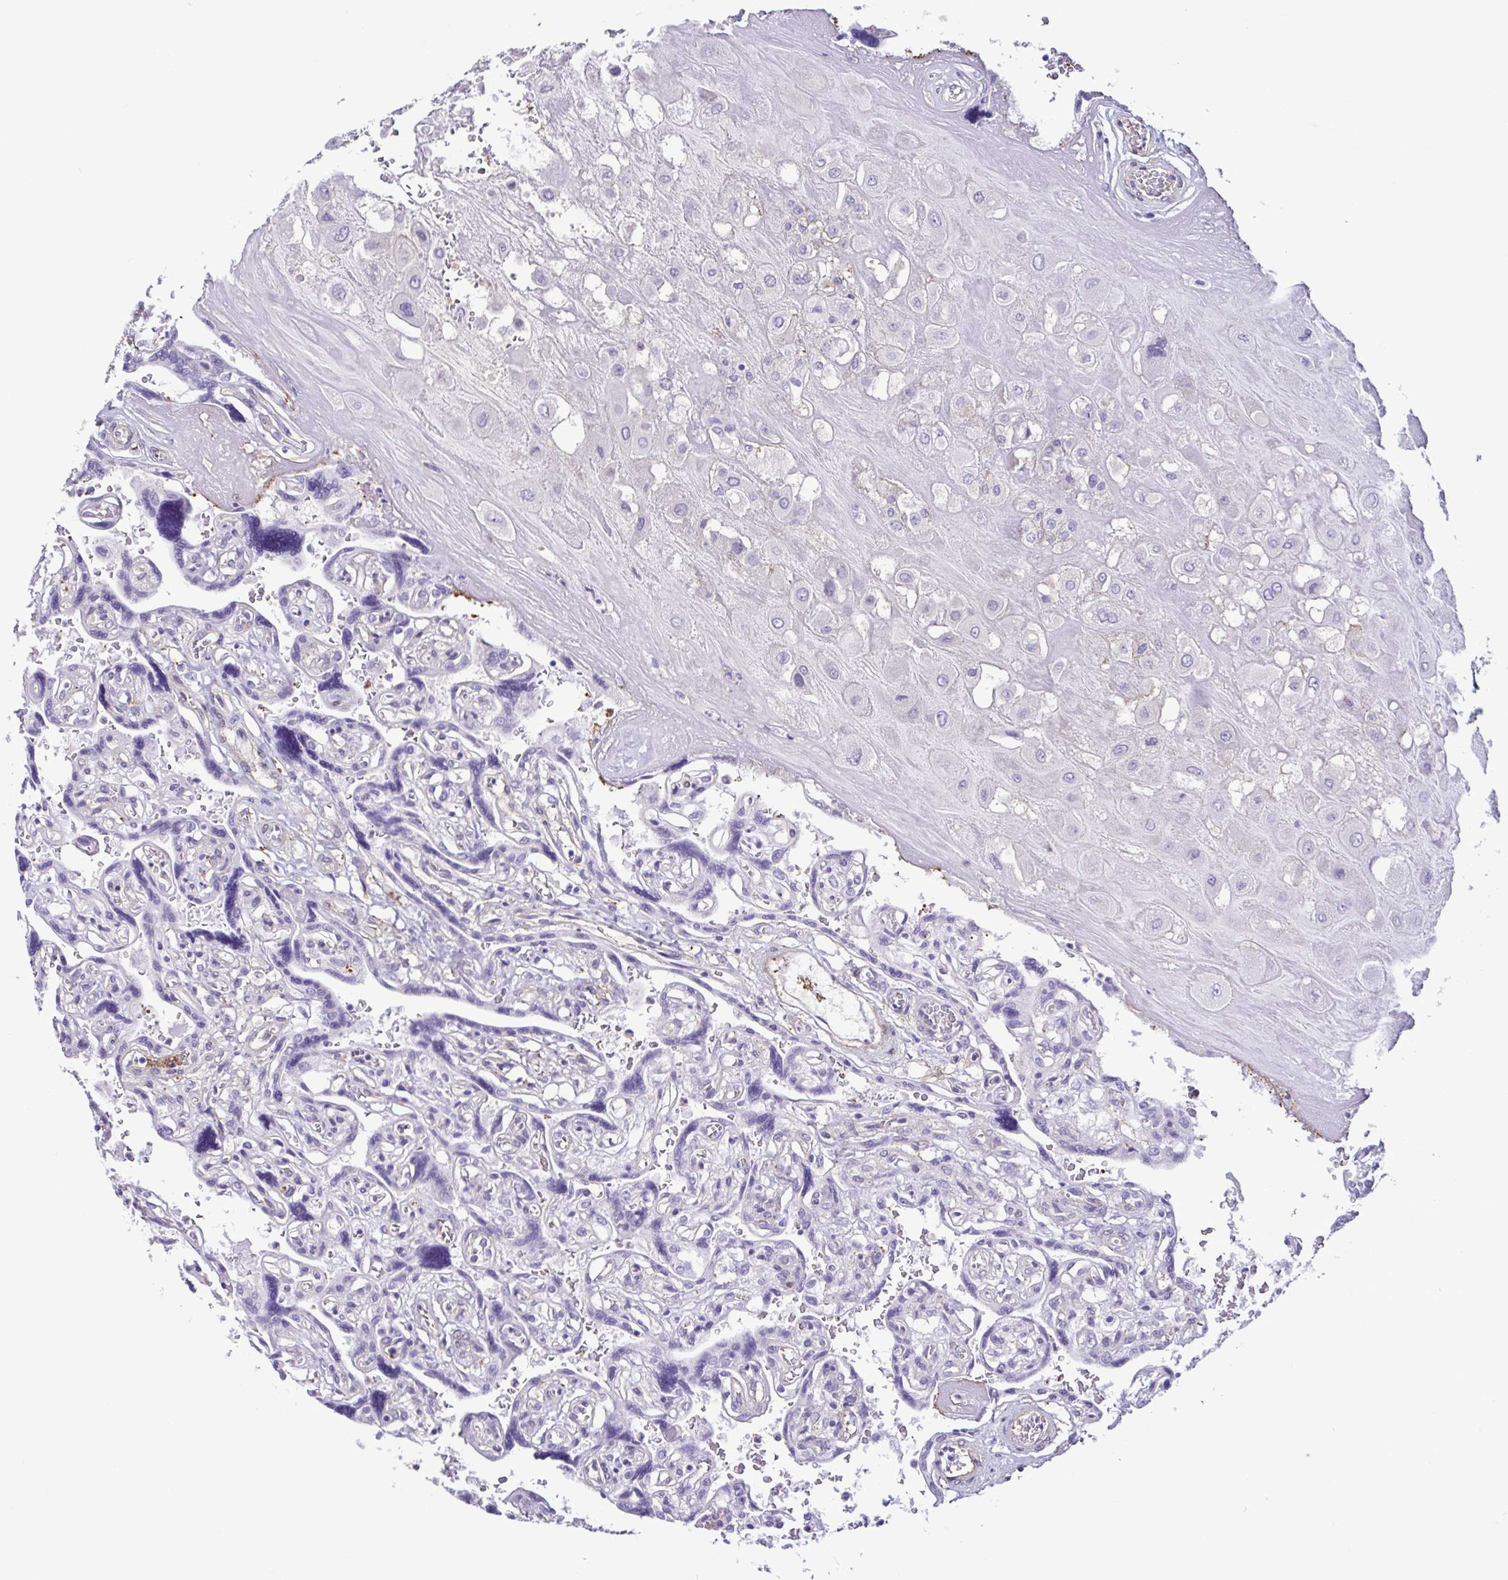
{"staining": {"intensity": "negative", "quantity": "none", "location": "none"}, "tissue": "placenta", "cell_type": "Decidual cells", "image_type": "normal", "snomed": [{"axis": "morphology", "description": "Normal tissue, NOS"}, {"axis": "topography", "description": "Placenta"}], "caption": "This is a image of immunohistochemistry staining of unremarkable placenta, which shows no staining in decidual cells.", "gene": "CYP11B1", "patient": {"sex": "female", "age": 32}}